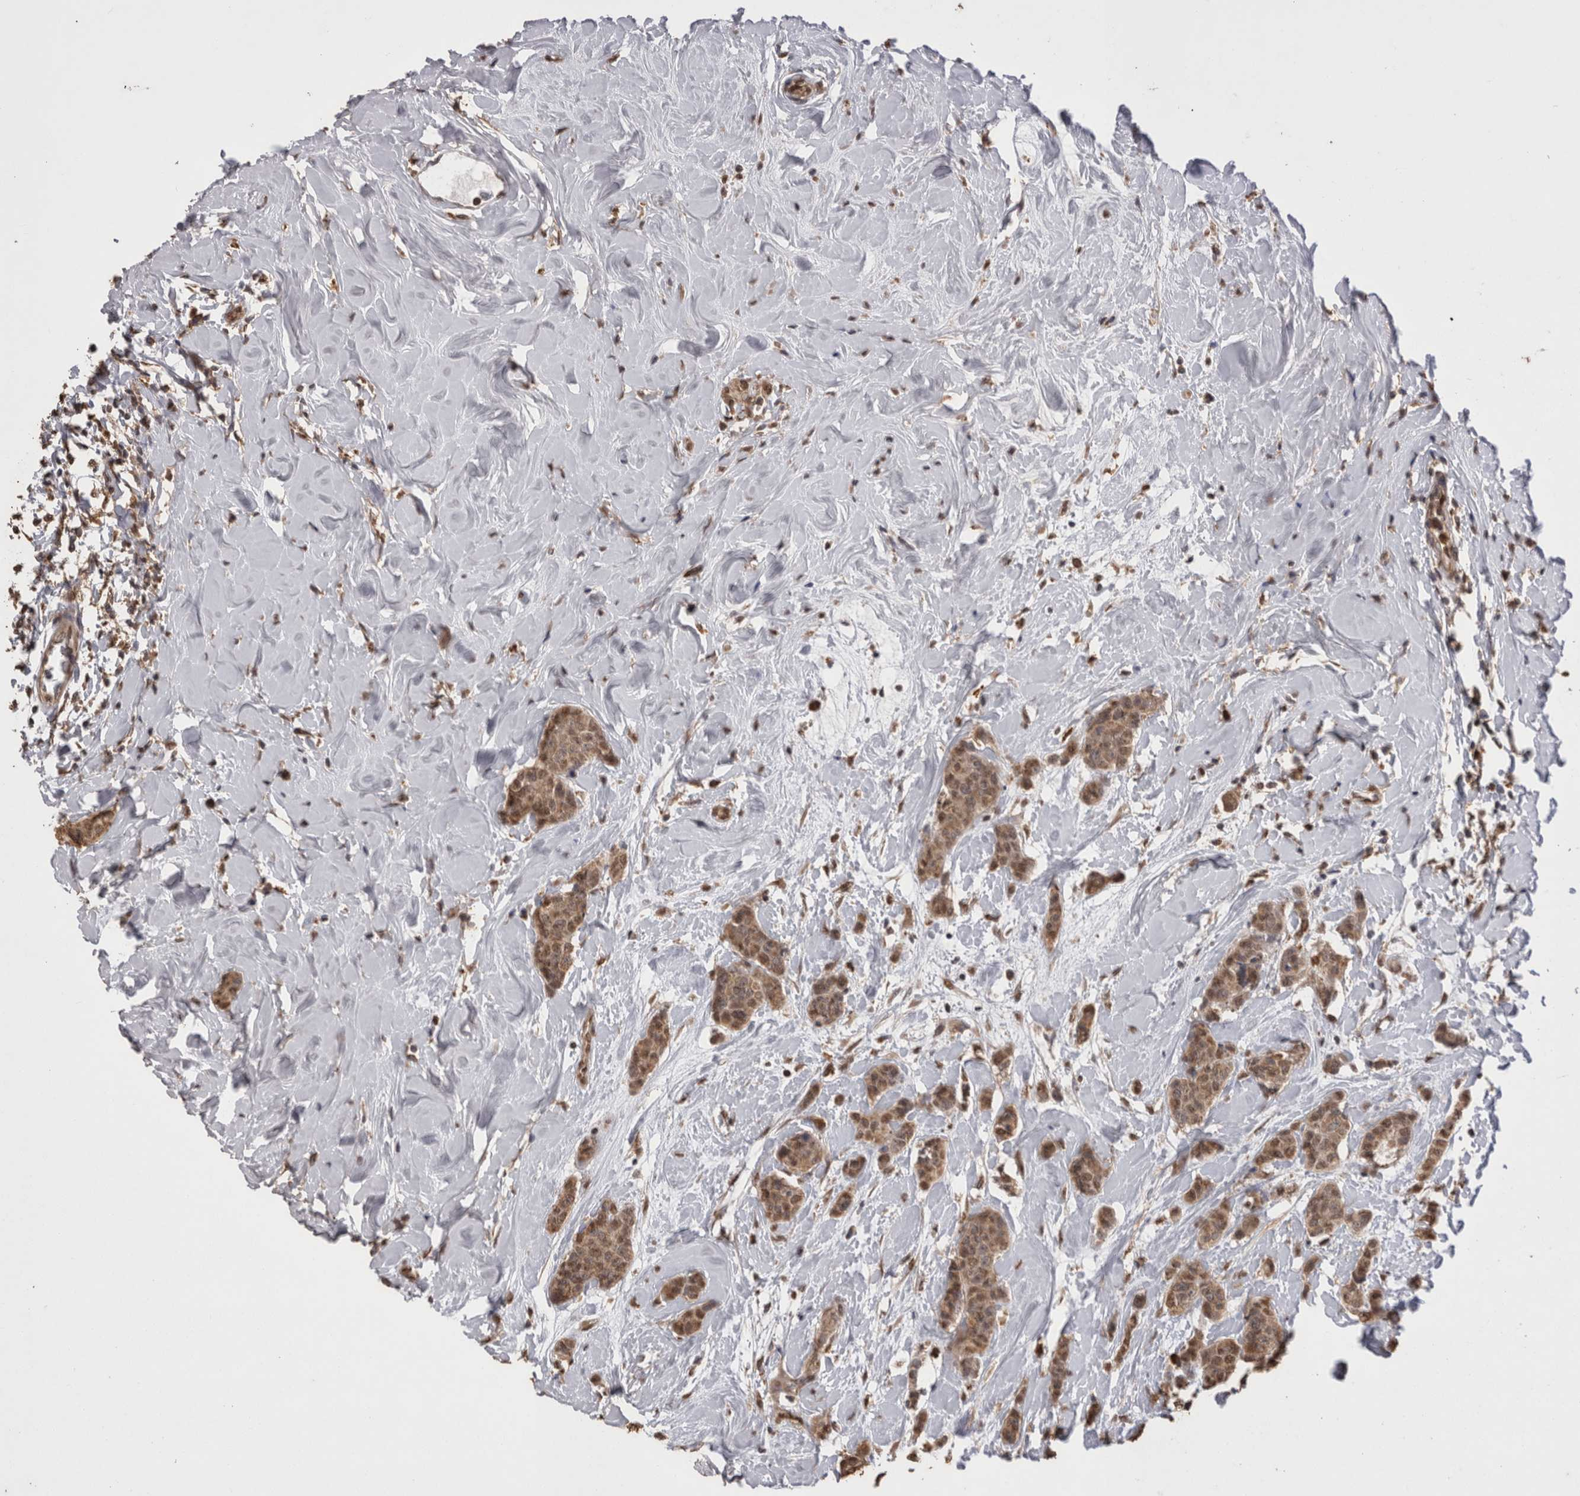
{"staining": {"intensity": "moderate", "quantity": ">75%", "location": "cytoplasmic/membranous,nuclear"}, "tissue": "breast cancer", "cell_type": "Tumor cells", "image_type": "cancer", "snomed": [{"axis": "morphology", "description": "Normal tissue, NOS"}, {"axis": "morphology", "description": "Duct carcinoma"}, {"axis": "topography", "description": "Breast"}], "caption": "Moderate cytoplasmic/membranous and nuclear positivity for a protein is identified in approximately >75% of tumor cells of infiltrating ductal carcinoma (breast) using immunohistochemistry.", "gene": "GRK5", "patient": {"sex": "female", "age": 40}}